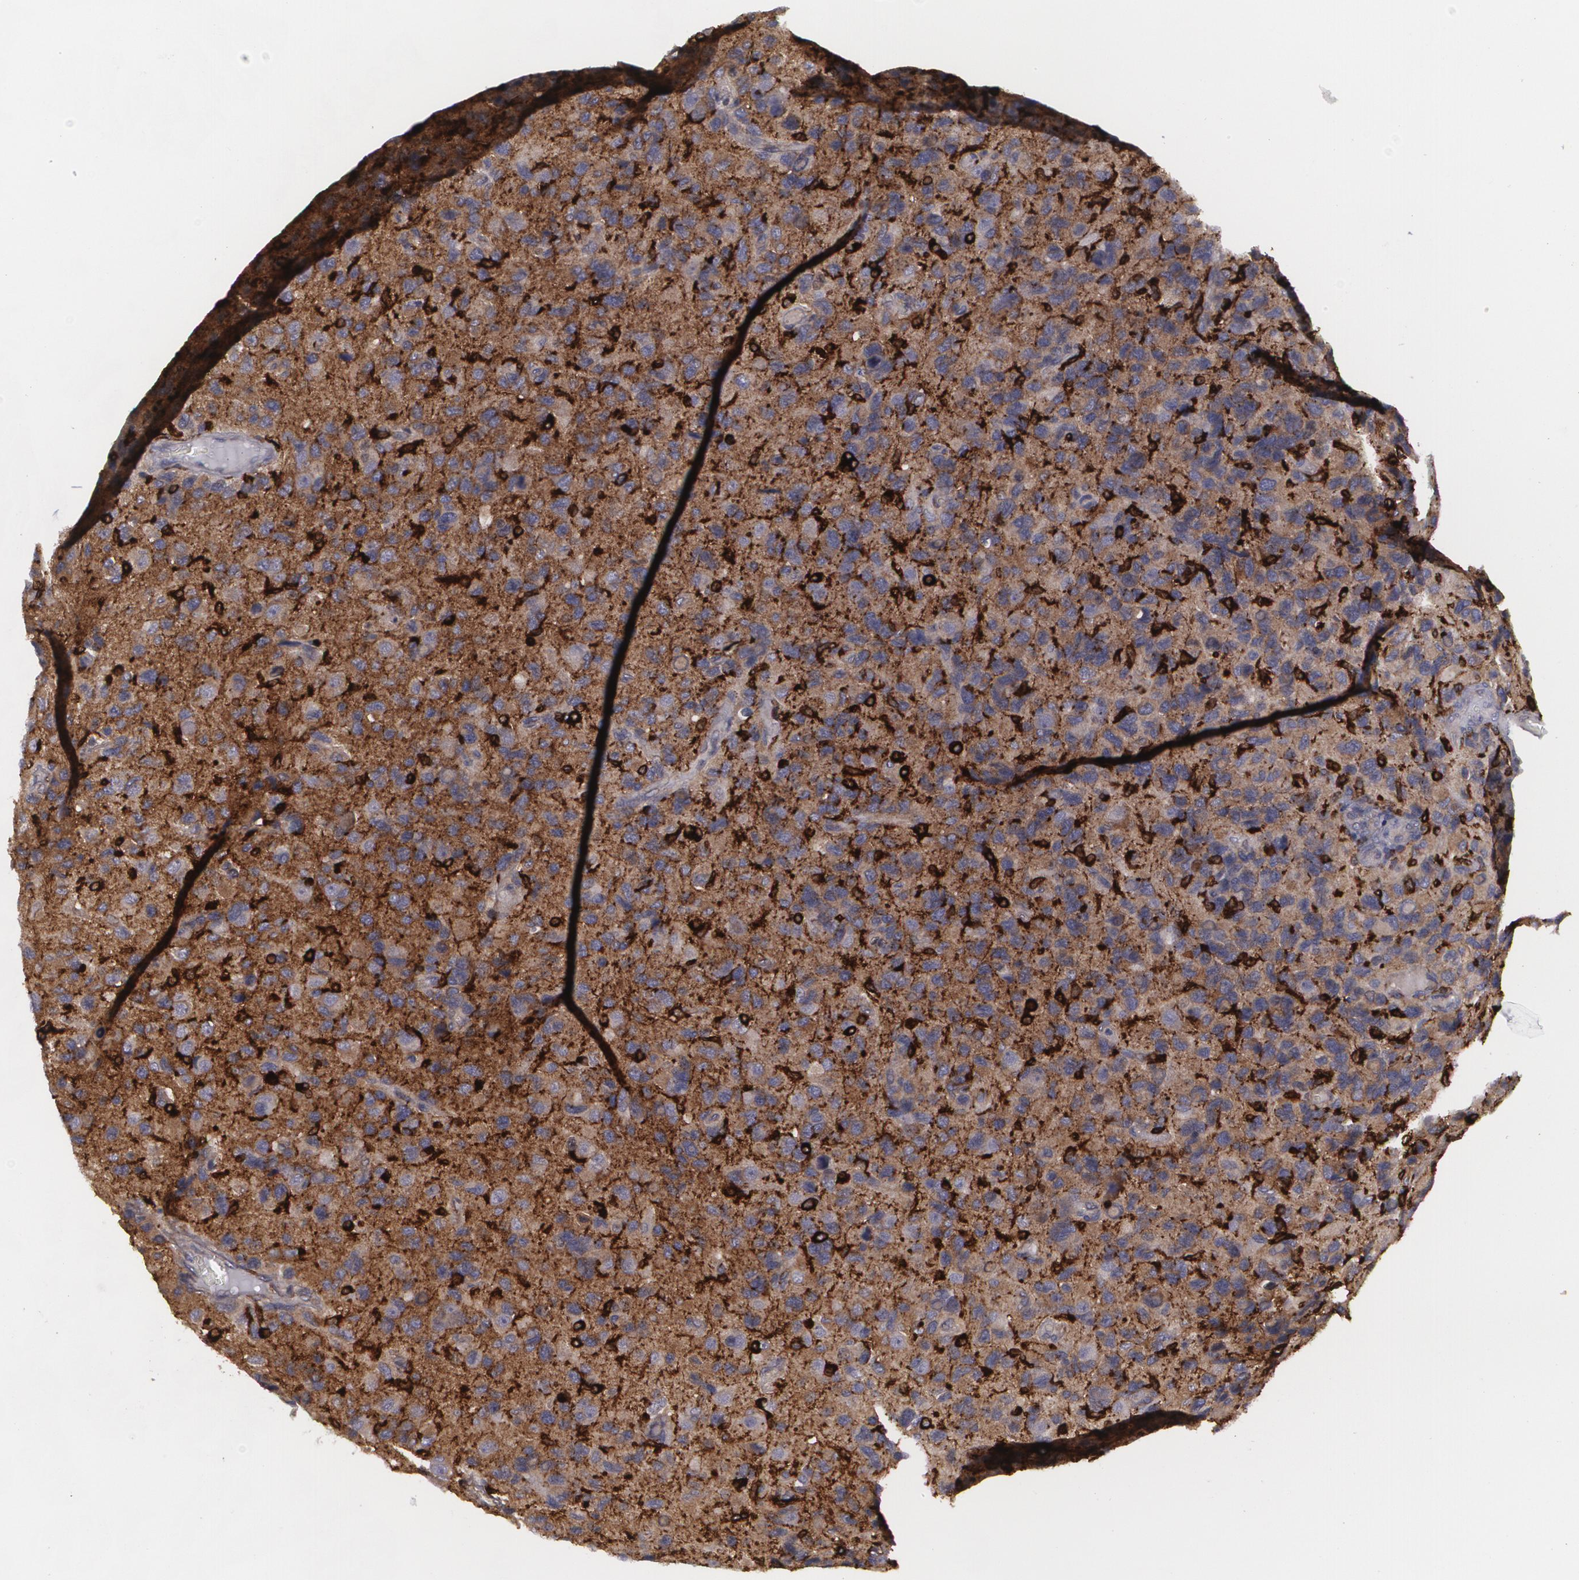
{"staining": {"intensity": "strong", "quantity": "25%-75%", "location": "cytoplasmic/membranous"}, "tissue": "glioma", "cell_type": "Tumor cells", "image_type": "cancer", "snomed": [{"axis": "morphology", "description": "Glioma, malignant, High grade"}, {"axis": "topography", "description": "Brain"}], "caption": "Brown immunohistochemical staining in glioma demonstrates strong cytoplasmic/membranous positivity in approximately 25%-75% of tumor cells.", "gene": "BIN1", "patient": {"sex": "male", "age": 77}}